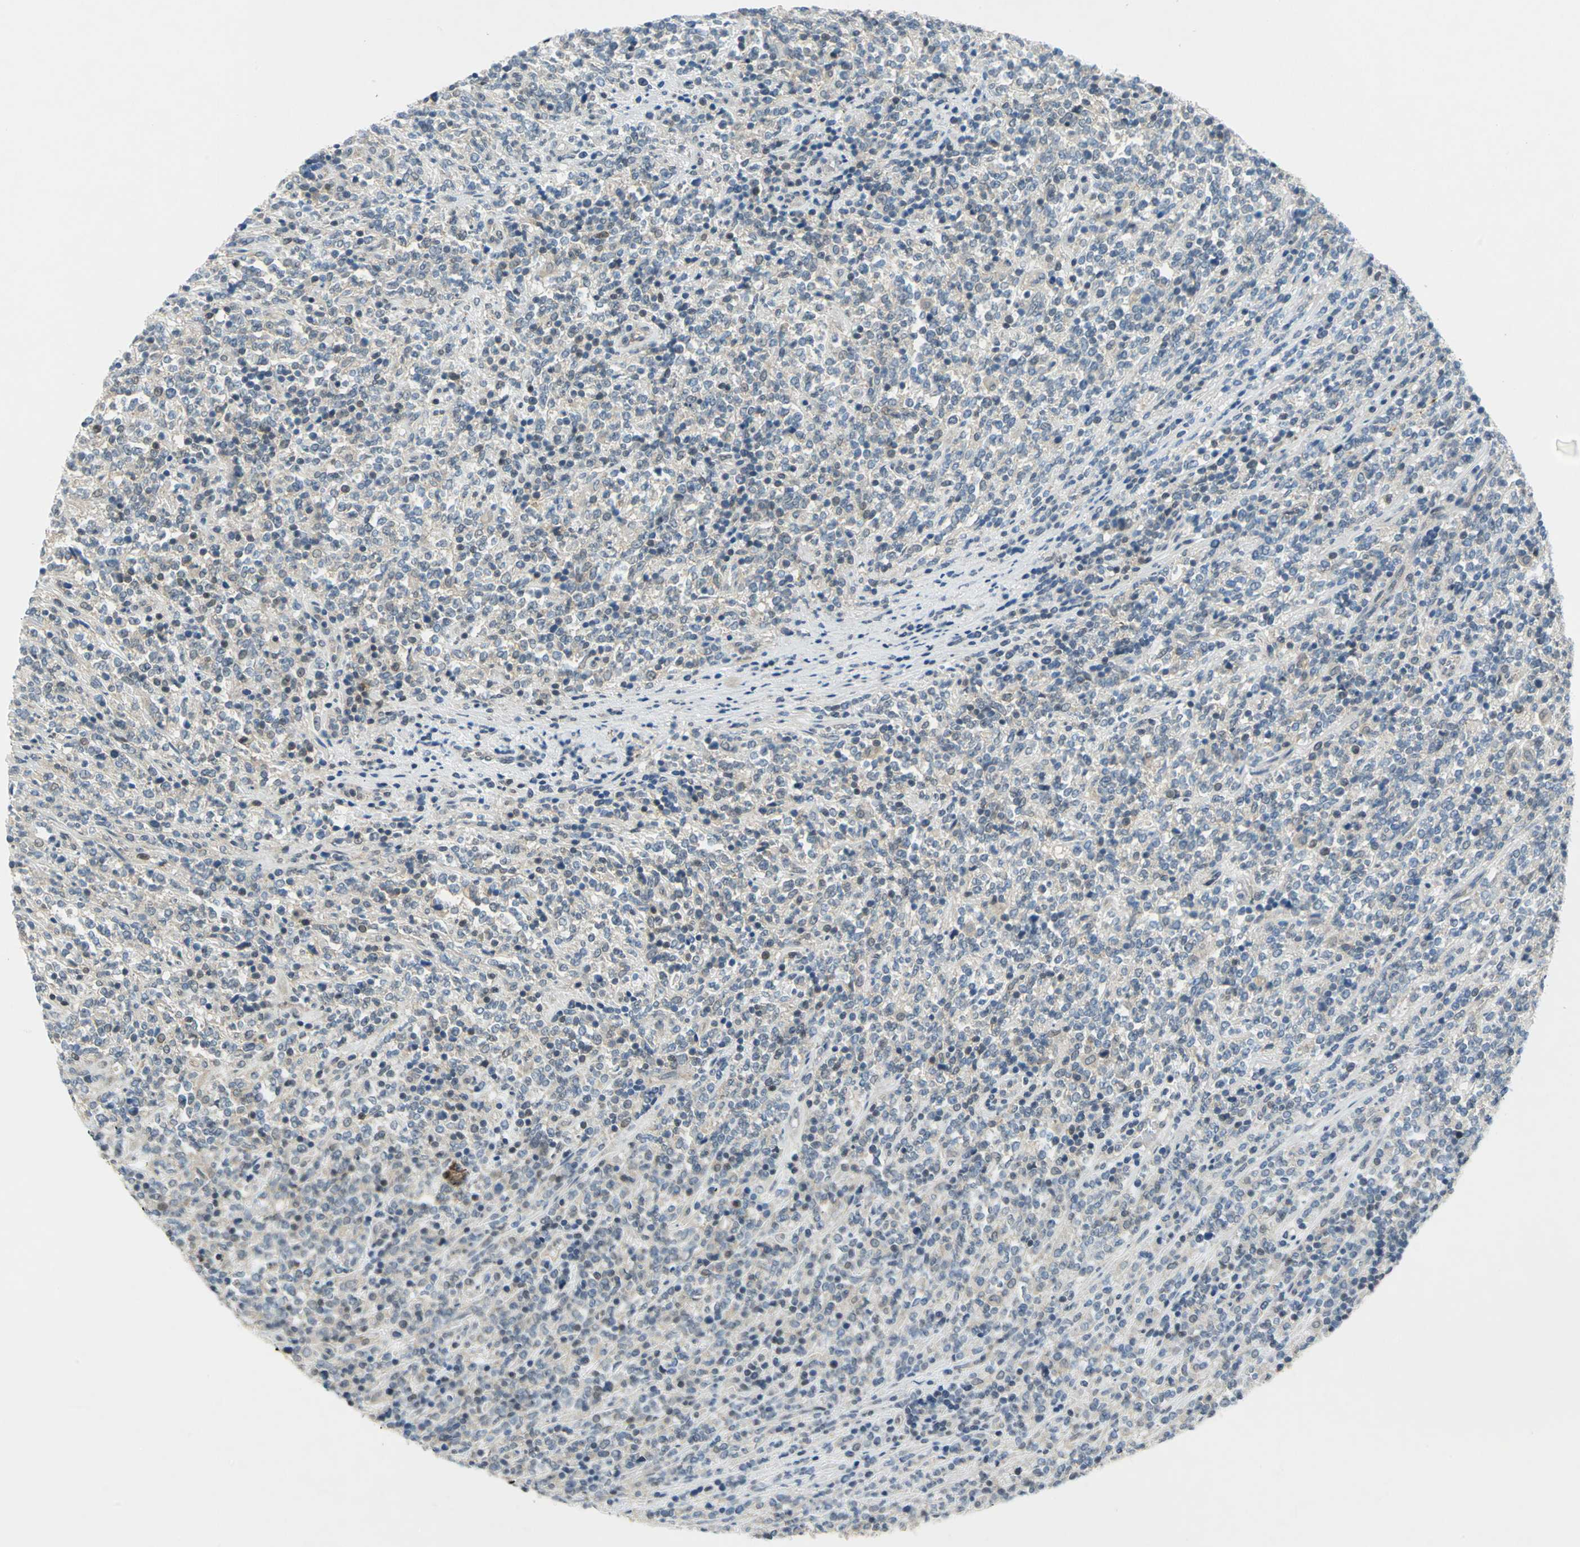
{"staining": {"intensity": "negative", "quantity": "none", "location": "none"}, "tissue": "lymphoma", "cell_type": "Tumor cells", "image_type": "cancer", "snomed": [{"axis": "morphology", "description": "Malignant lymphoma, non-Hodgkin's type, High grade"}, {"axis": "topography", "description": "Soft tissue"}], "caption": "This is a histopathology image of immunohistochemistry staining of malignant lymphoma, non-Hodgkin's type (high-grade), which shows no expression in tumor cells. (Immunohistochemistry, brightfield microscopy, high magnification).", "gene": "PIN1", "patient": {"sex": "male", "age": 18}}